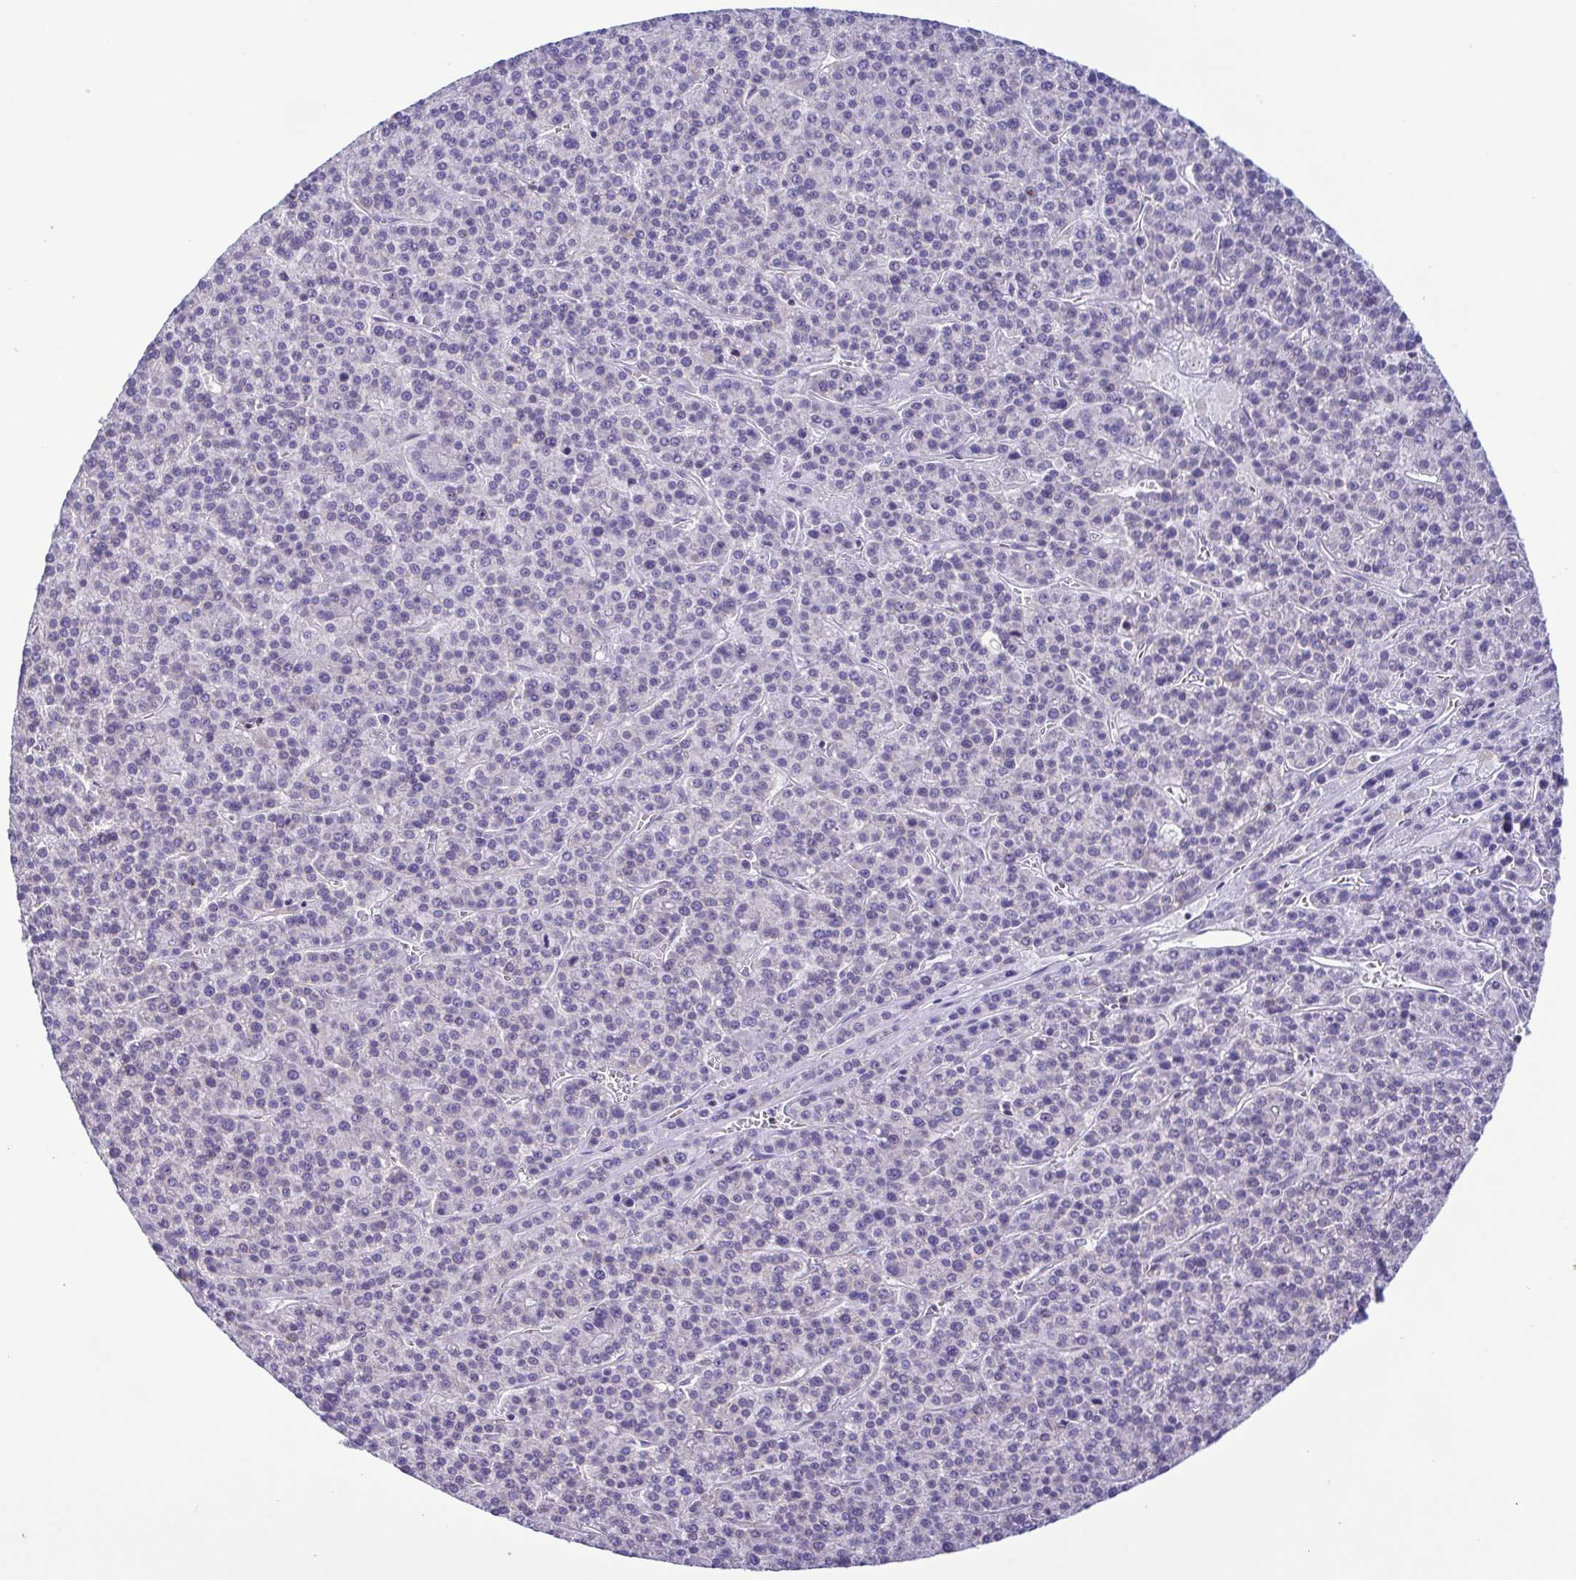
{"staining": {"intensity": "negative", "quantity": "none", "location": "none"}, "tissue": "liver cancer", "cell_type": "Tumor cells", "image_type": "cancer", "snomed": [{"axis": "morphology", "description": "Carcinoma, Hepatocellular, NOS"}, {"axis": "topography", "description": "Liver"}], "caption": "A high-resolution histopathology image shows immunohistochemistry (IHC) staining of liver cancer, which reveals no significant positivity in tumor cells.", "gene": "TNNI3", "patient": {"sex": "female", "age": 58}}